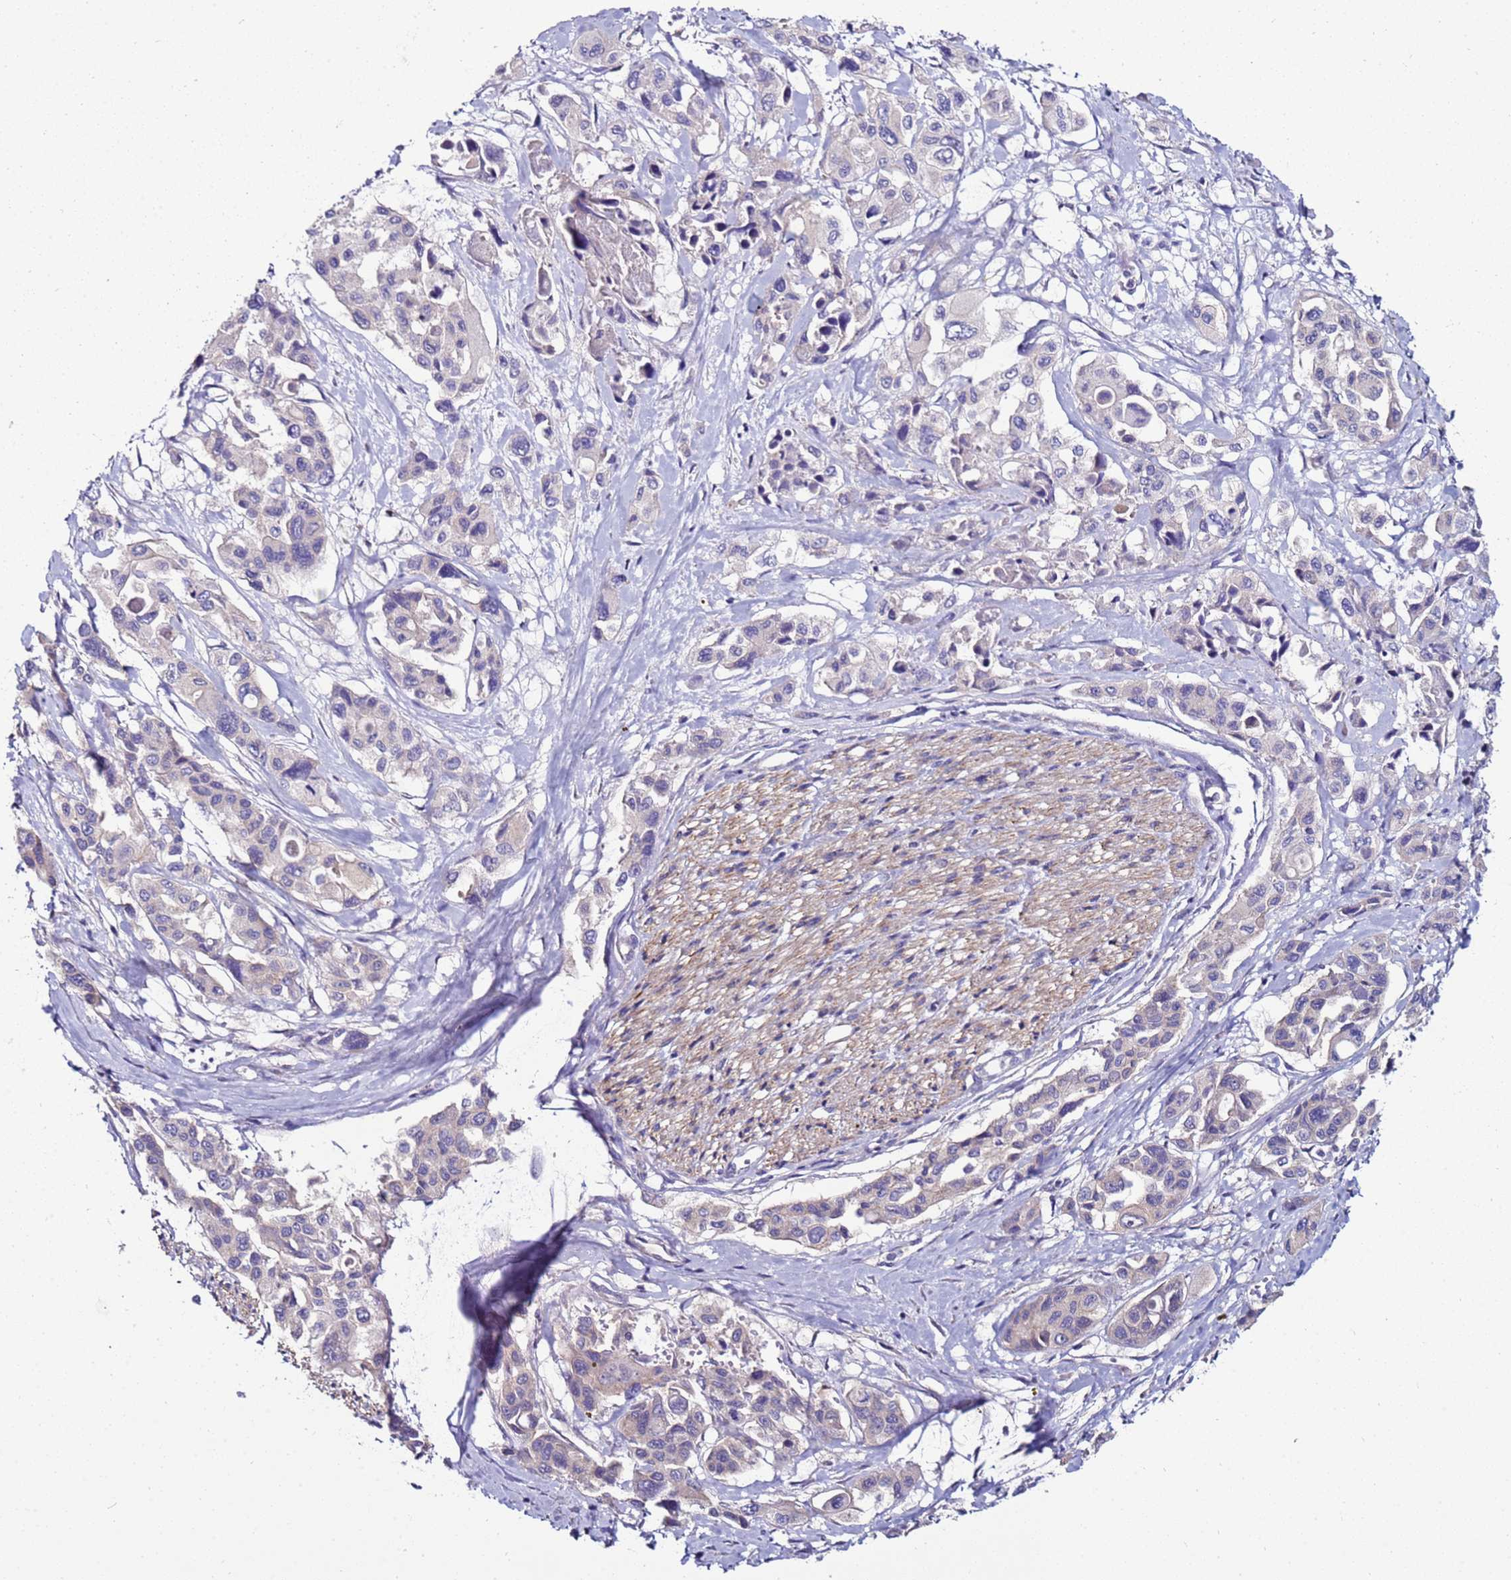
{"staining": {"intensity": "negative", "quantity": "none", "location": "none"}, "tissue": "pancreatic cancer", "cell_type": "Tumor cells", "image_type": "cancer", "snomed": [{"axis": "morphology", "description": "Adenocarcinoma, NOS"}, {"axis": "topography", "description": "Pancreas"}], "caption": "Photomicrograph shows no significant protein positivity in tumor cells of adenocarcinoma (pancreatic).", "gene": "GPN3", "patient": {"sex": "male", "age": 92}}